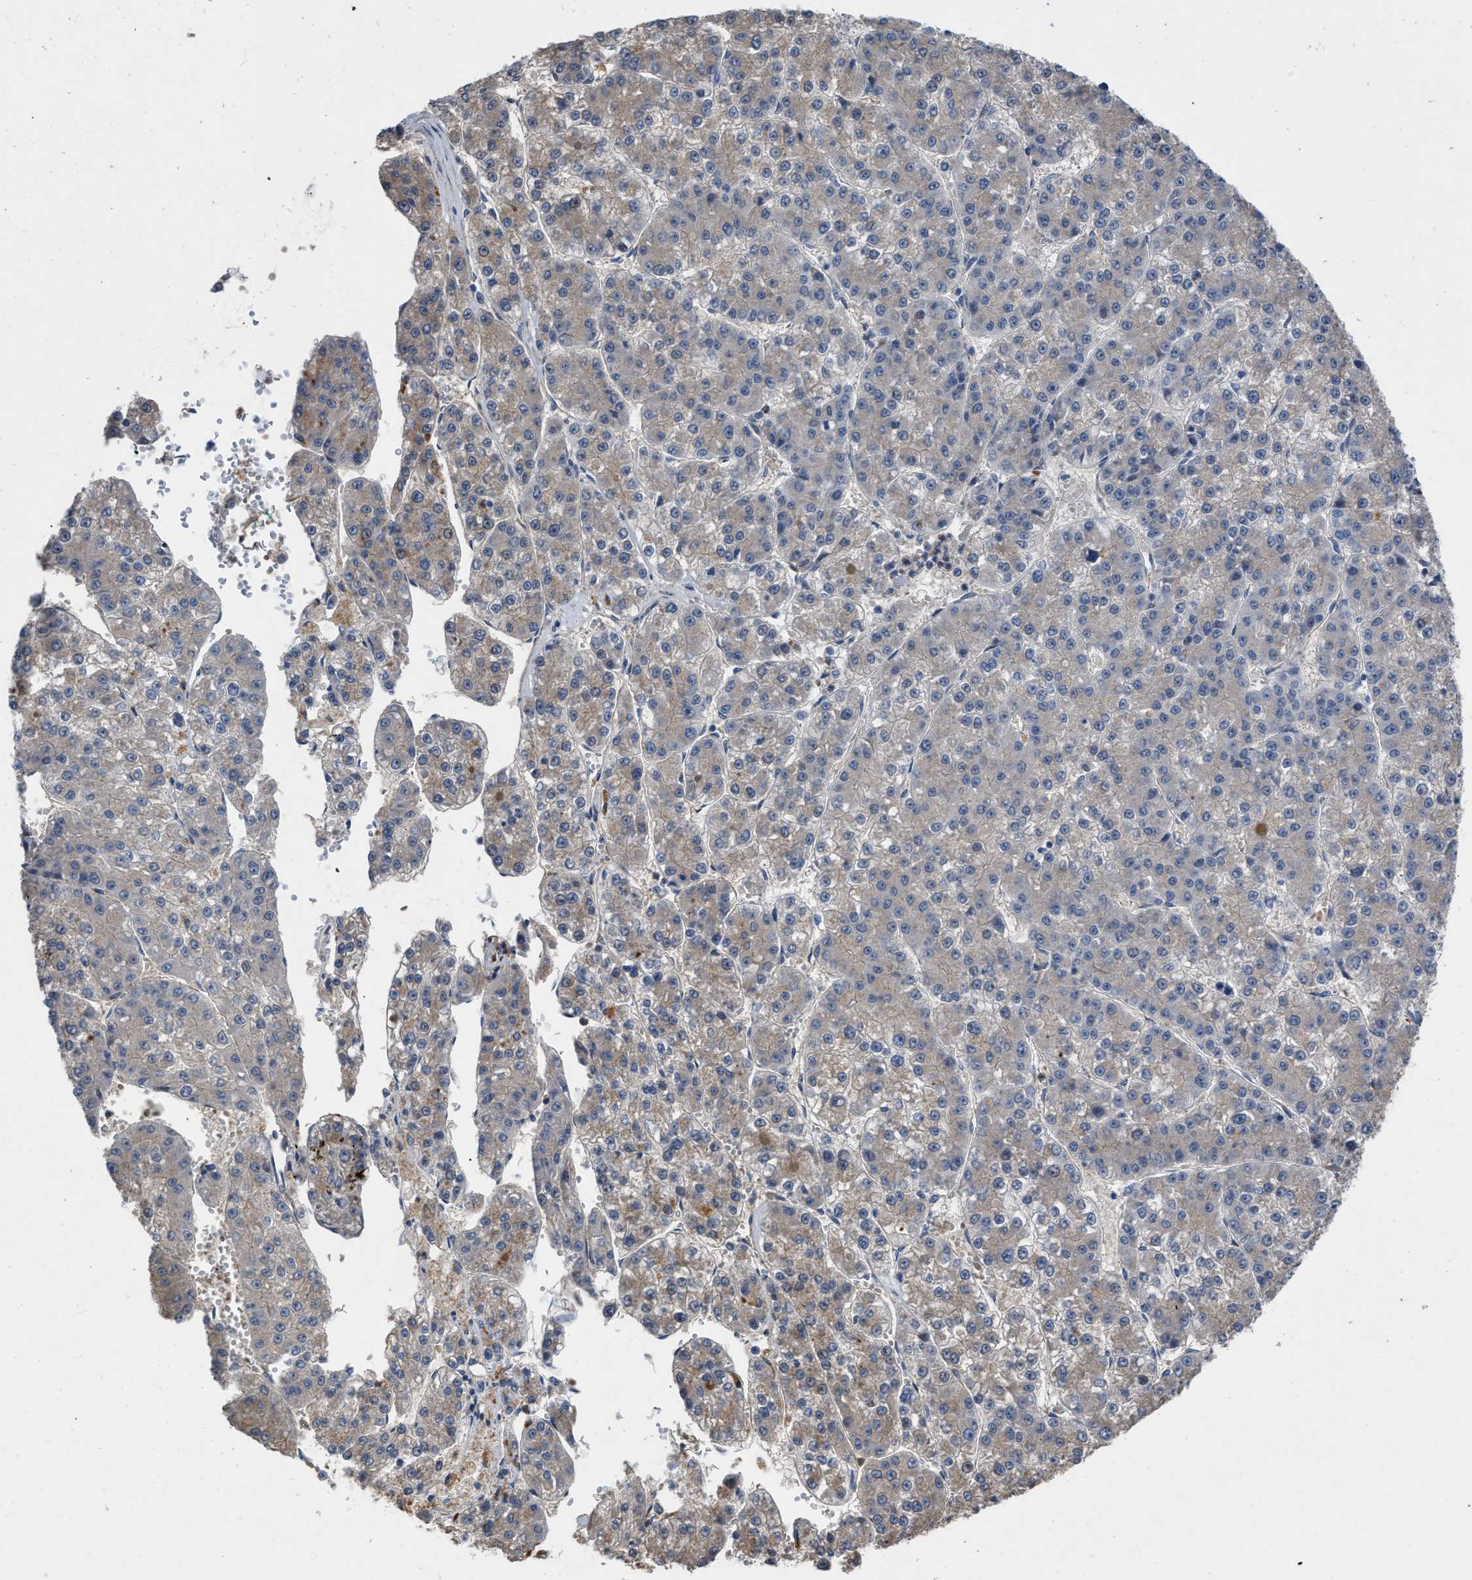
{"staining": {"intensity": "weak", "quantity": "<25%", "location": "cytoplasmic/membranous"}, "tissue": "liver cancer", "cell_type": "Tumor cells", "image_type": "cancer", "snomed": [{"axis": "morphology", "description": "Carcinoma, Hepatocellular, NOS"}, {"axis": "topography", "description": "Liver"}], "caption": "An image of human liver cancer is negative for staining in tumor cells. Nuclei are stained in blue.", "gene": "SLC4A11", "patient": {"sex": "female", "age": 73}}